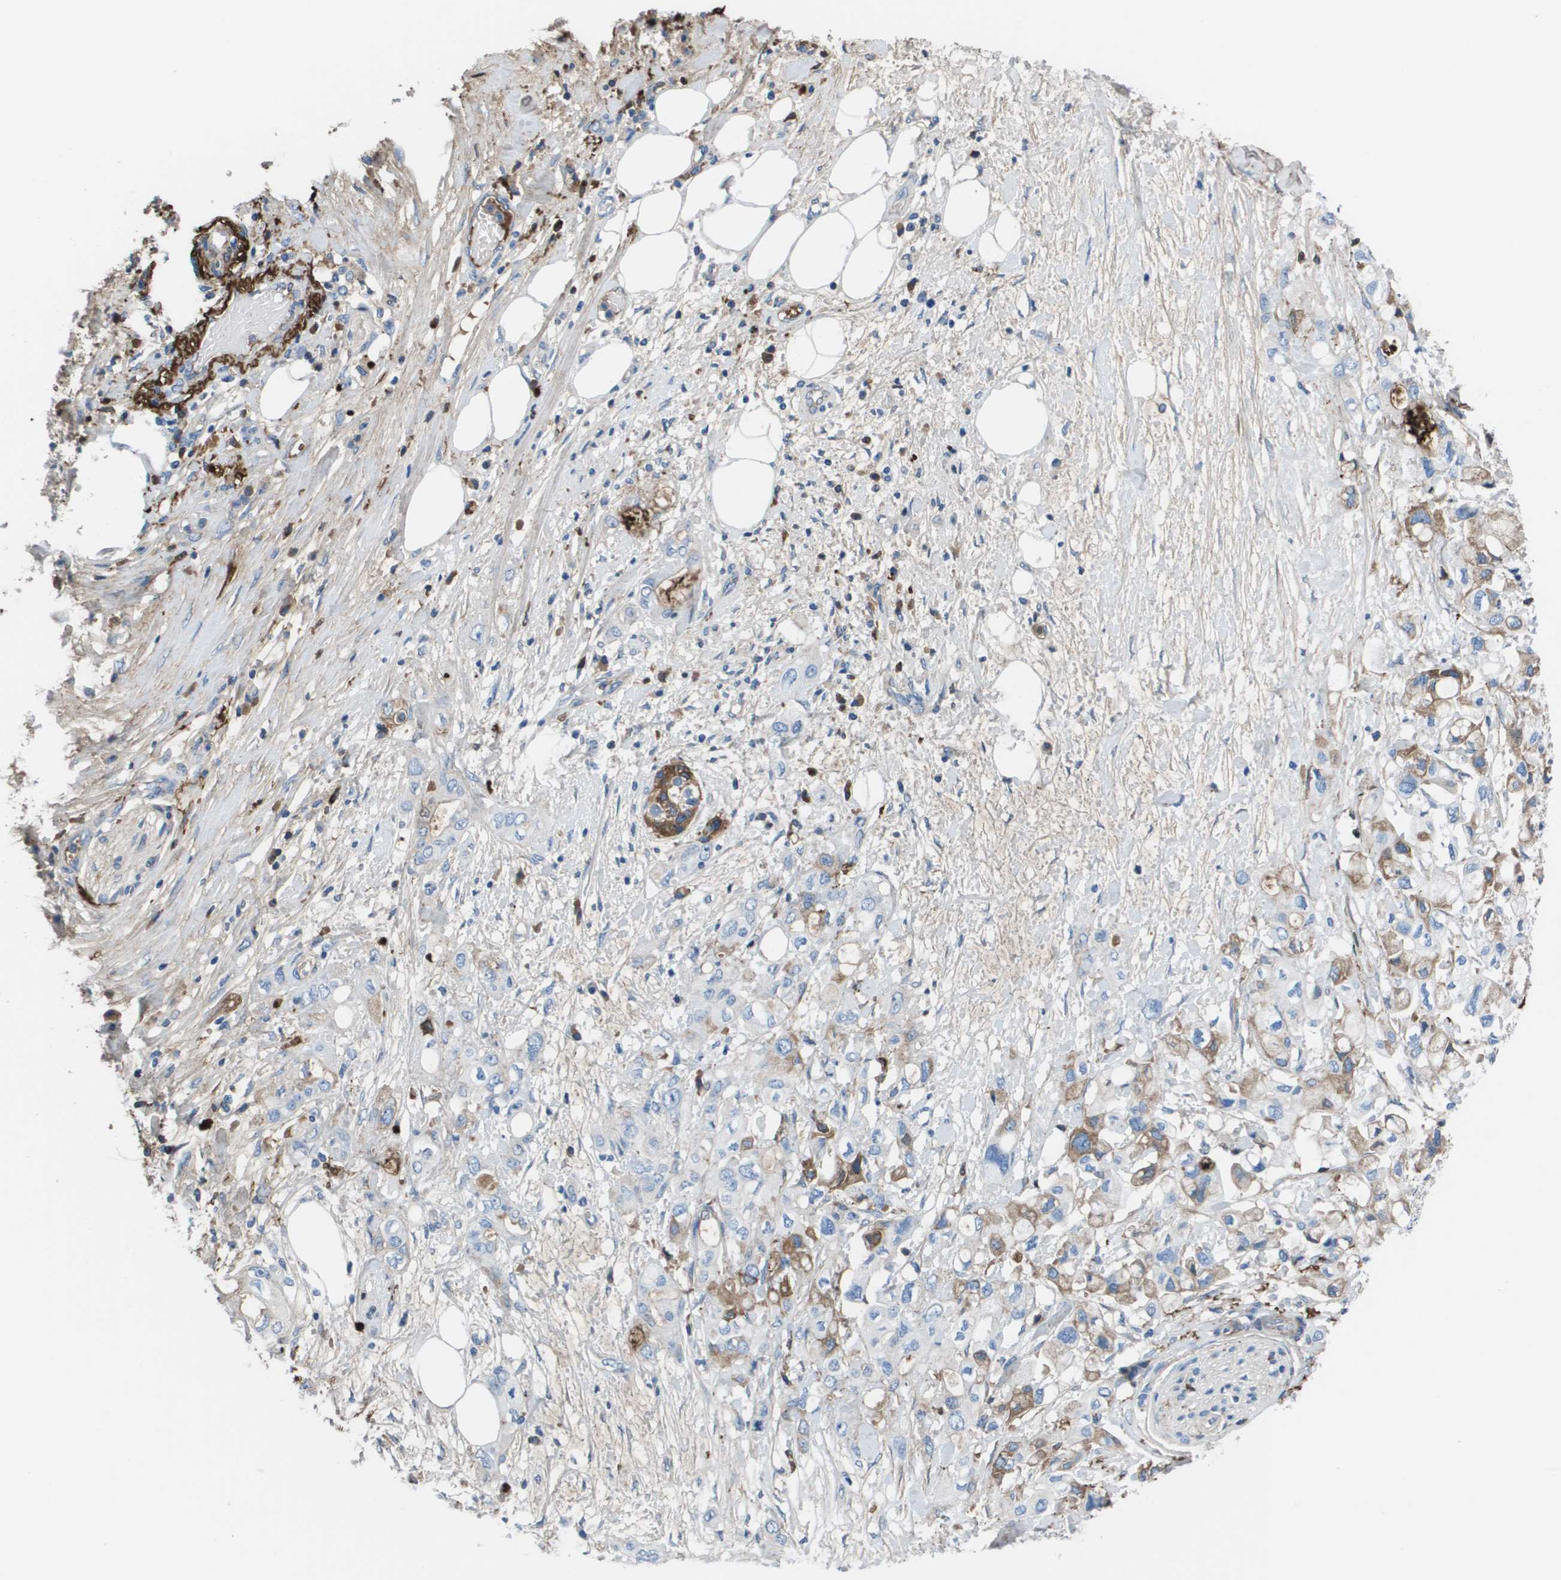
{"staining": {"intensity": "weak", "quantity": "25%-75%", "location": "cytoplasmic/membranous"}, "tissue": "pancreatic cancer", "cell_type": "Tumor cells", "image_type": "cancer", "snomed": [{"axis": "morphology", "description": "Adenocarcinoma, NOS"}, {"axis": "topography", "description": "Pancreas"}], "caption": "Pancreatic cancer was stained to show a protein in brown. There is low levels of weak cytoplasmic/membranous positivity in about 25%-75% of tumor cells.", "gene": "VTN", "patient": {"sex": "female", "age": 56}}